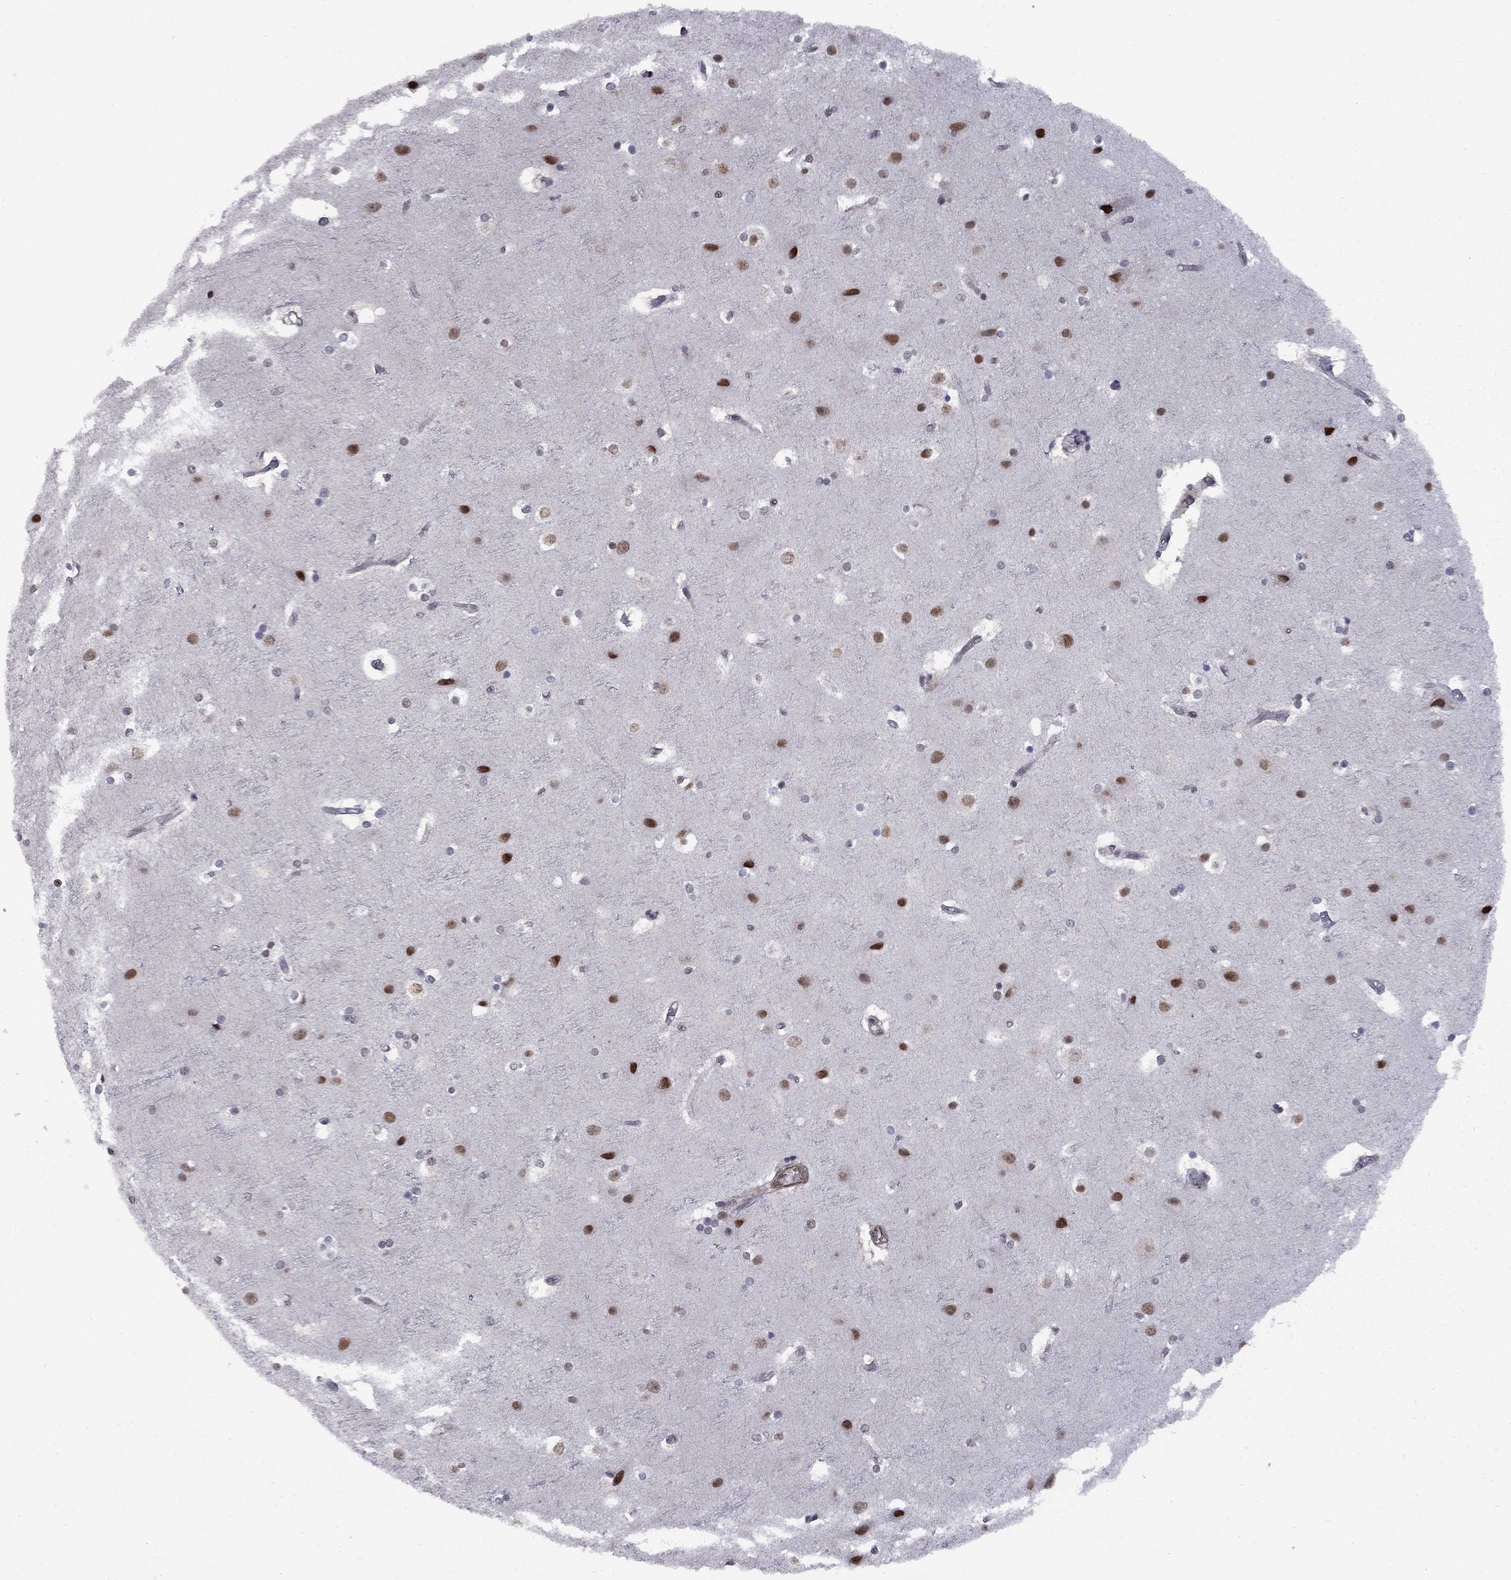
{"staining": {"intensity": "negative", "quantity": "none", "location": "none"}, "tissue": "cerebral cortex", "cell_type": "Endothelial cells", "image_type": "normal", "snomed": [{"axis": "morphology", "description": "Normal tissue, NOS"}, {"axis": "topography", "description": "Cerebral cortex"}], "caption": "The immunohistochemistry image has no significant expression in endothelial cells of cerebral cortex. (DAB (3,3'-diaminobenzidine) immunohistochemistry visualized using brightfield microscopy, high magnification).", "gene": "BRF1", "patient": {"sex": "female", "age": 52}}